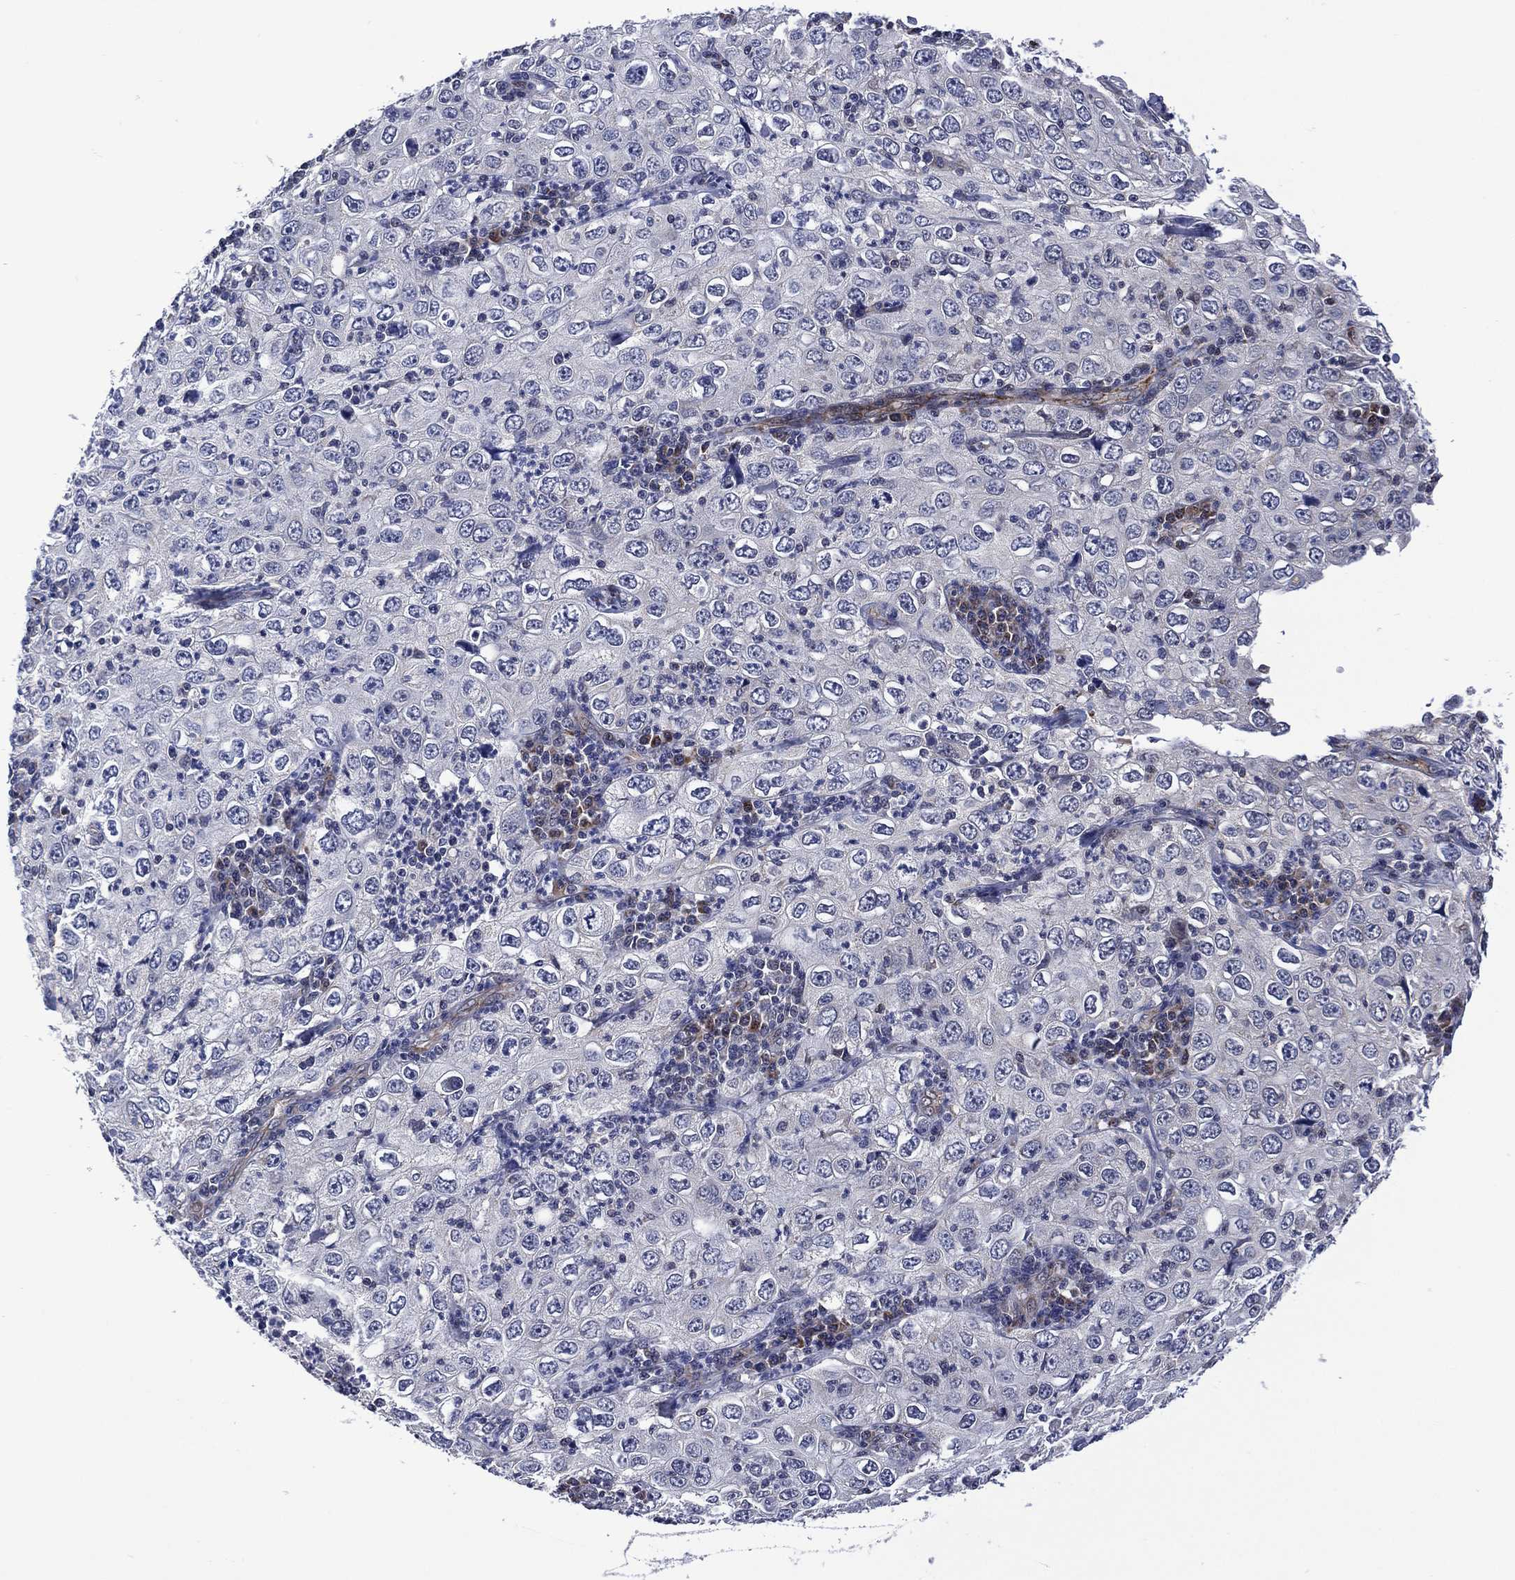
{"staining": {"intensity": "negative", "quantity": "none", "location": "none"}, "tissue": "cervical cancer", "cell_type": "Tumor cells", "image_type": "cancer", "snomed": [{"axis": "morphology", "description": "Squamous cell carcinoma, NOS"}, {"axis": "topography", "description": "Cervix"}], "caption": "IHC micrograph of neoplastic tissue: cervical cancer stained with DAB (3,3'-diaminobenzidine) reveals no significant protein staining in tumor cells.", "gene": "HTD2", "patient": {"sex": "female", "age": 24}}